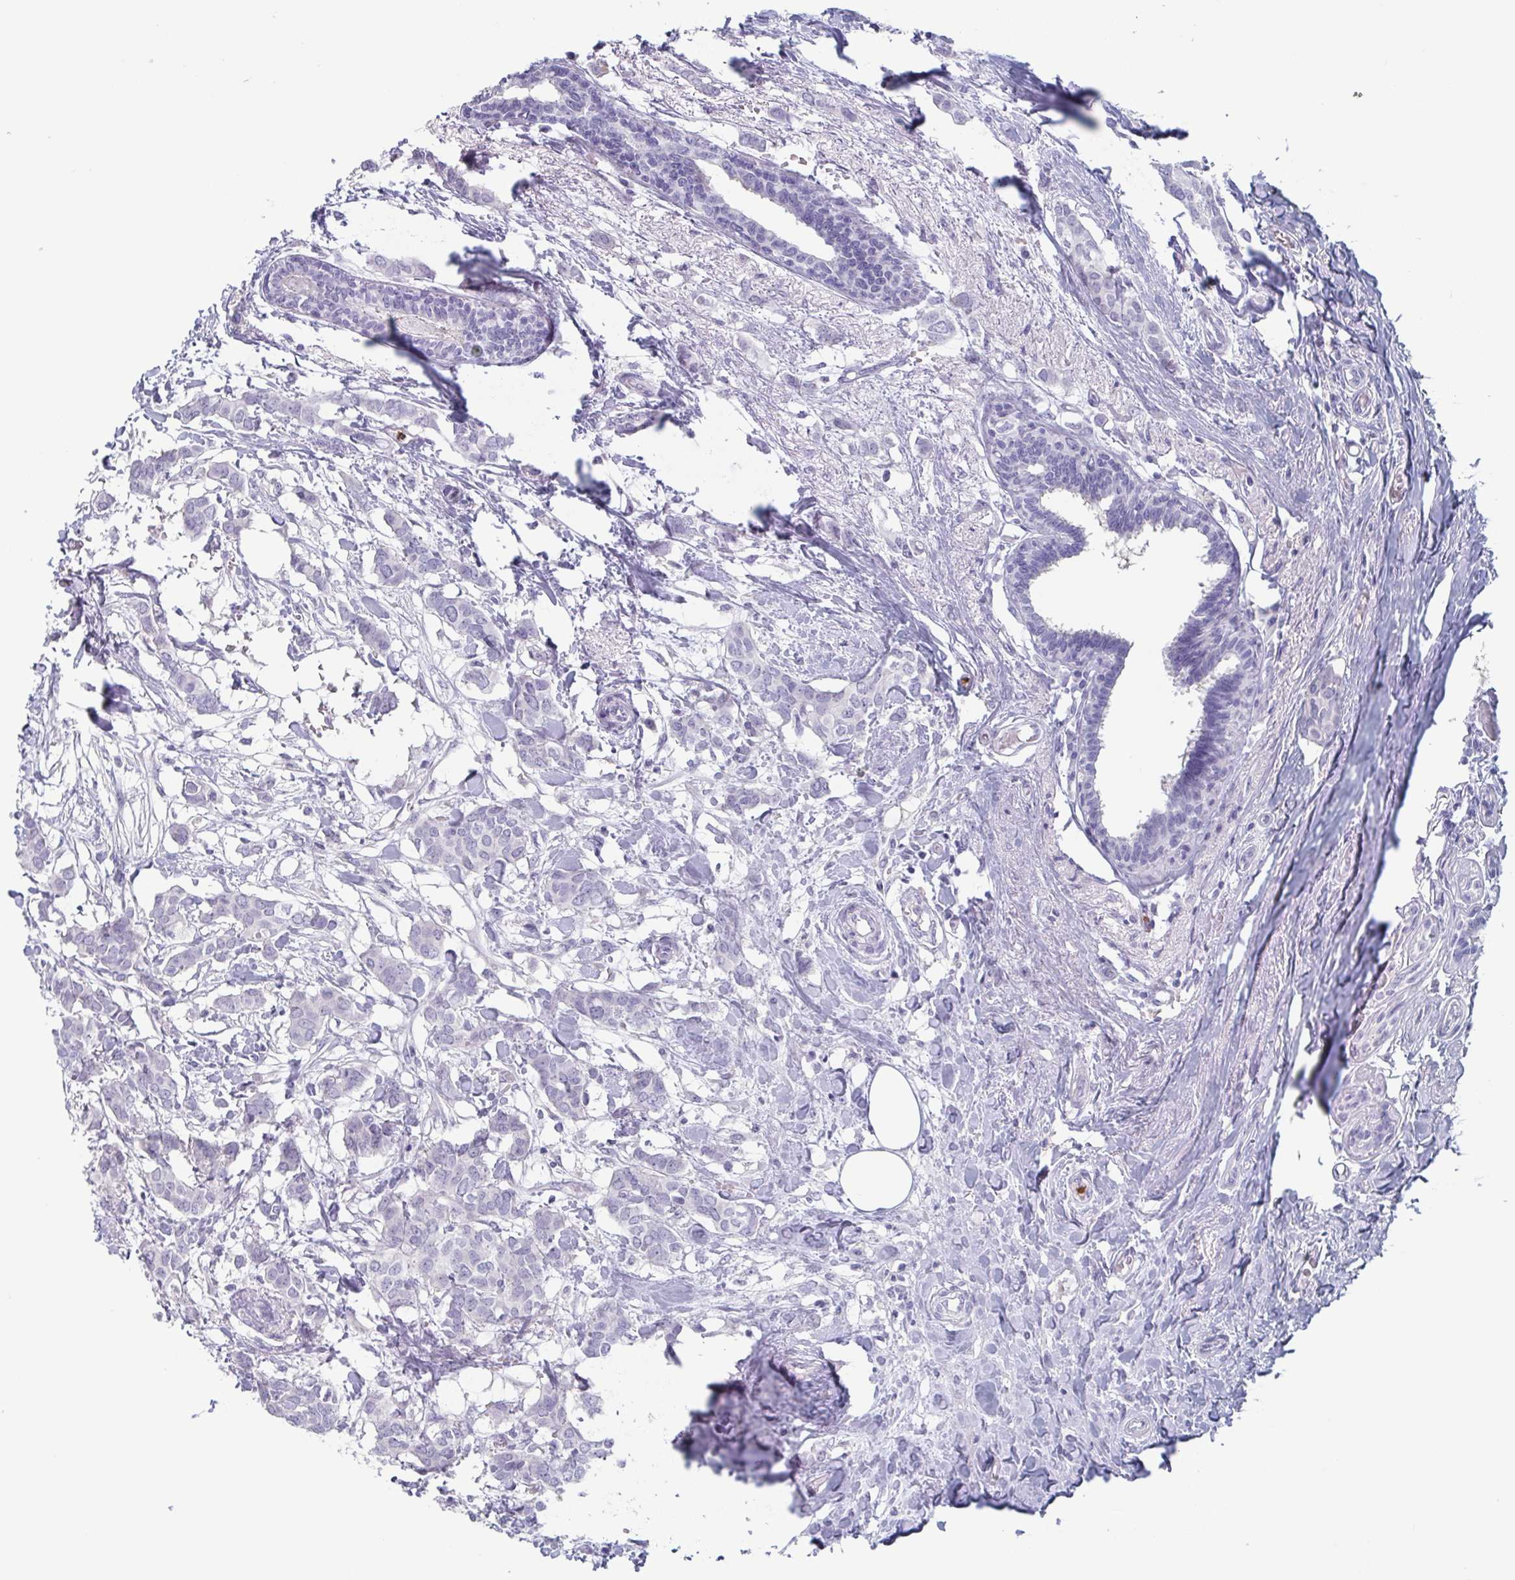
{"staining": {"intensity": "negative", "quantity": "none", "location": "none"}, "tissue": "breast cancer", "cell_type": "Tumor cells", "image_type": "cancer", "snomed": [{"axis": "morphology", "description": "Duct carcinoma"}, {"axis": "topography", "description": "Breast"}], "caption": "Tumor cells show no significant protein positivity in breast cancer.", "gene": "BPI", "patient": {"sex": "female", "age": 62}}